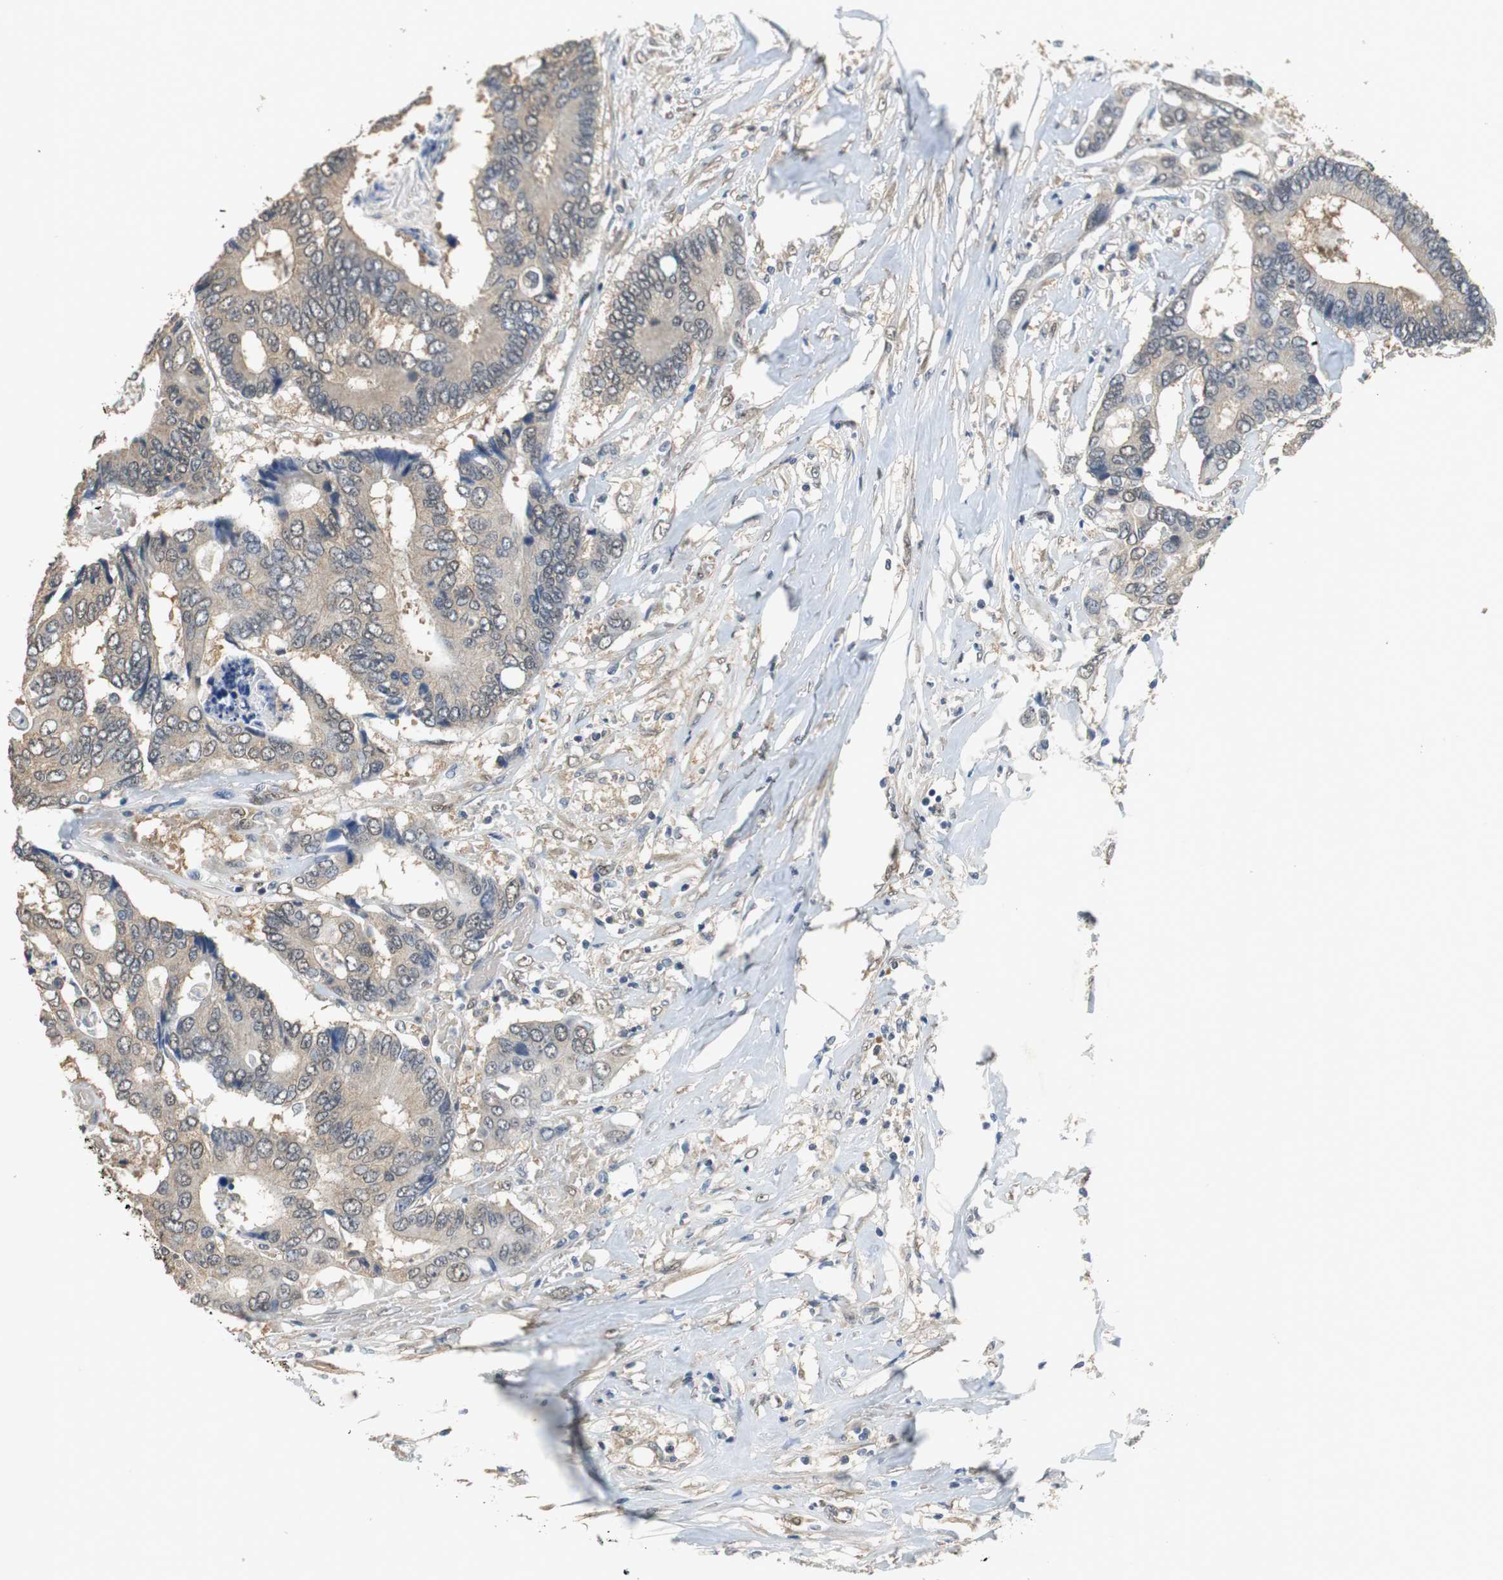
{"staining": {"intensity": "moderate", "quantity": ">75%", "location": "cytoplasmic/membranous"}, "tissue": "colorectal cancer", "cell_type": "Tumor cells", "image_type": "cancer", "snomed": [{"axis": "morphology", "description": "Adenocarcinoma, NOS"}, {"axis": "topography", "description": "Rectum"}], "caption": "Colorectal cancer stained with DAB (3,3'-diaminobenzidine) immunohistochemistry (IHC) demonstrates medium levels of moderate cytoplasmic/membranous staining in approximately >75% of tumor cells.", "gene": "UBQLN2", "patient": {"sex": "male", "age": 55}}